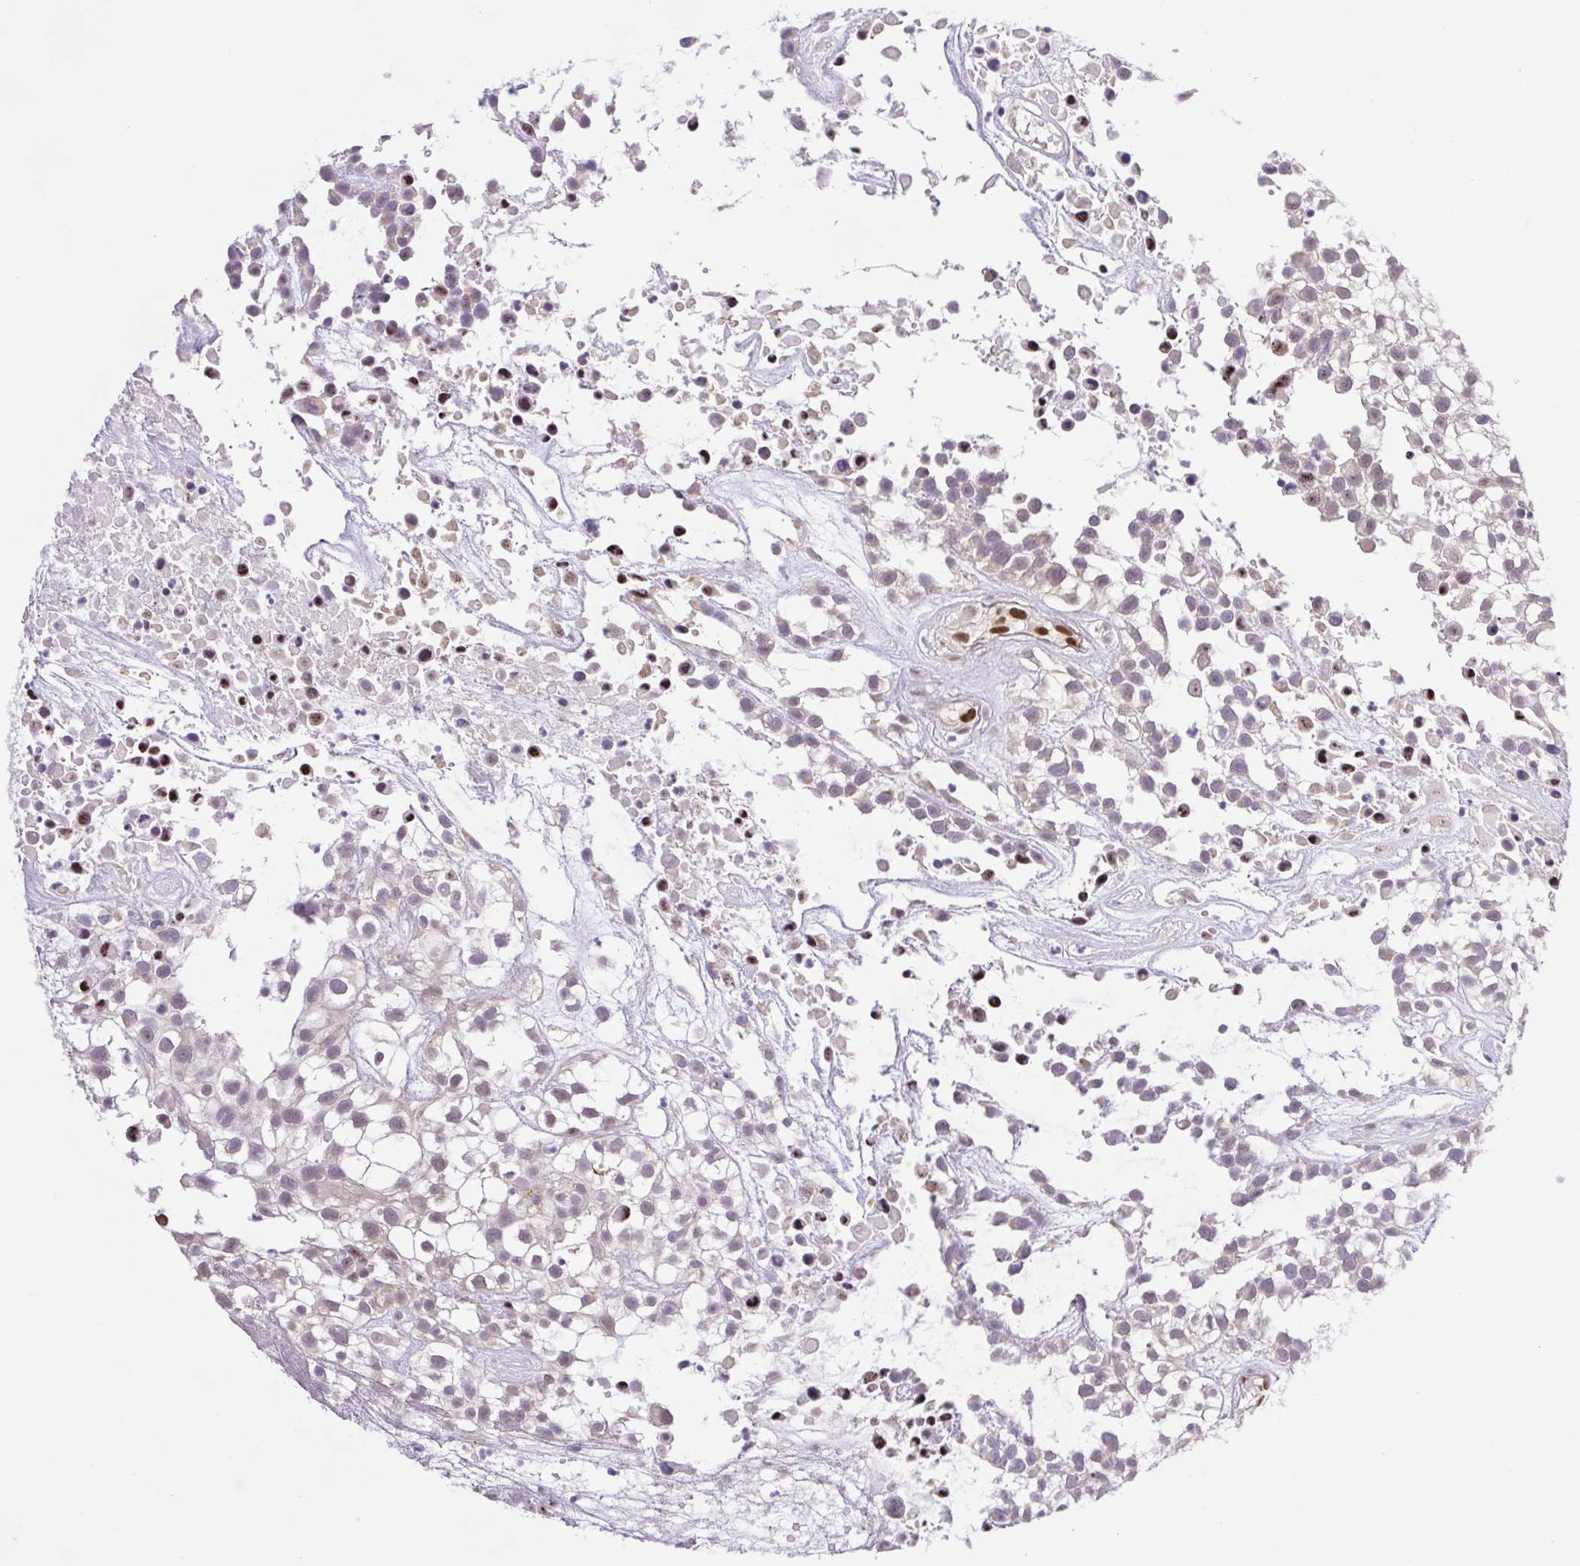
{"staining": {"intensity": "weak", "quantity": "25%-75%", "location": "nuclear"}, "tissue": "urothelial cancer", "cell_type": "Tumor cells", "image_type": "cancer", "snomed": [{"axis": "morphology", "description": "Urothelial carcinoma, High grade"}, {"axis": "topography", "description": "Urinary bladder"}], "caption": "A photomicrograph showing weak nuclear positivity in approximately 25%-75% of tumor cells in high-grade urothelial carcinoma, as visualized by brown immunohistochemical staining.", "gene": "ERG", "patient": {"sex": "male", "age": 56}}